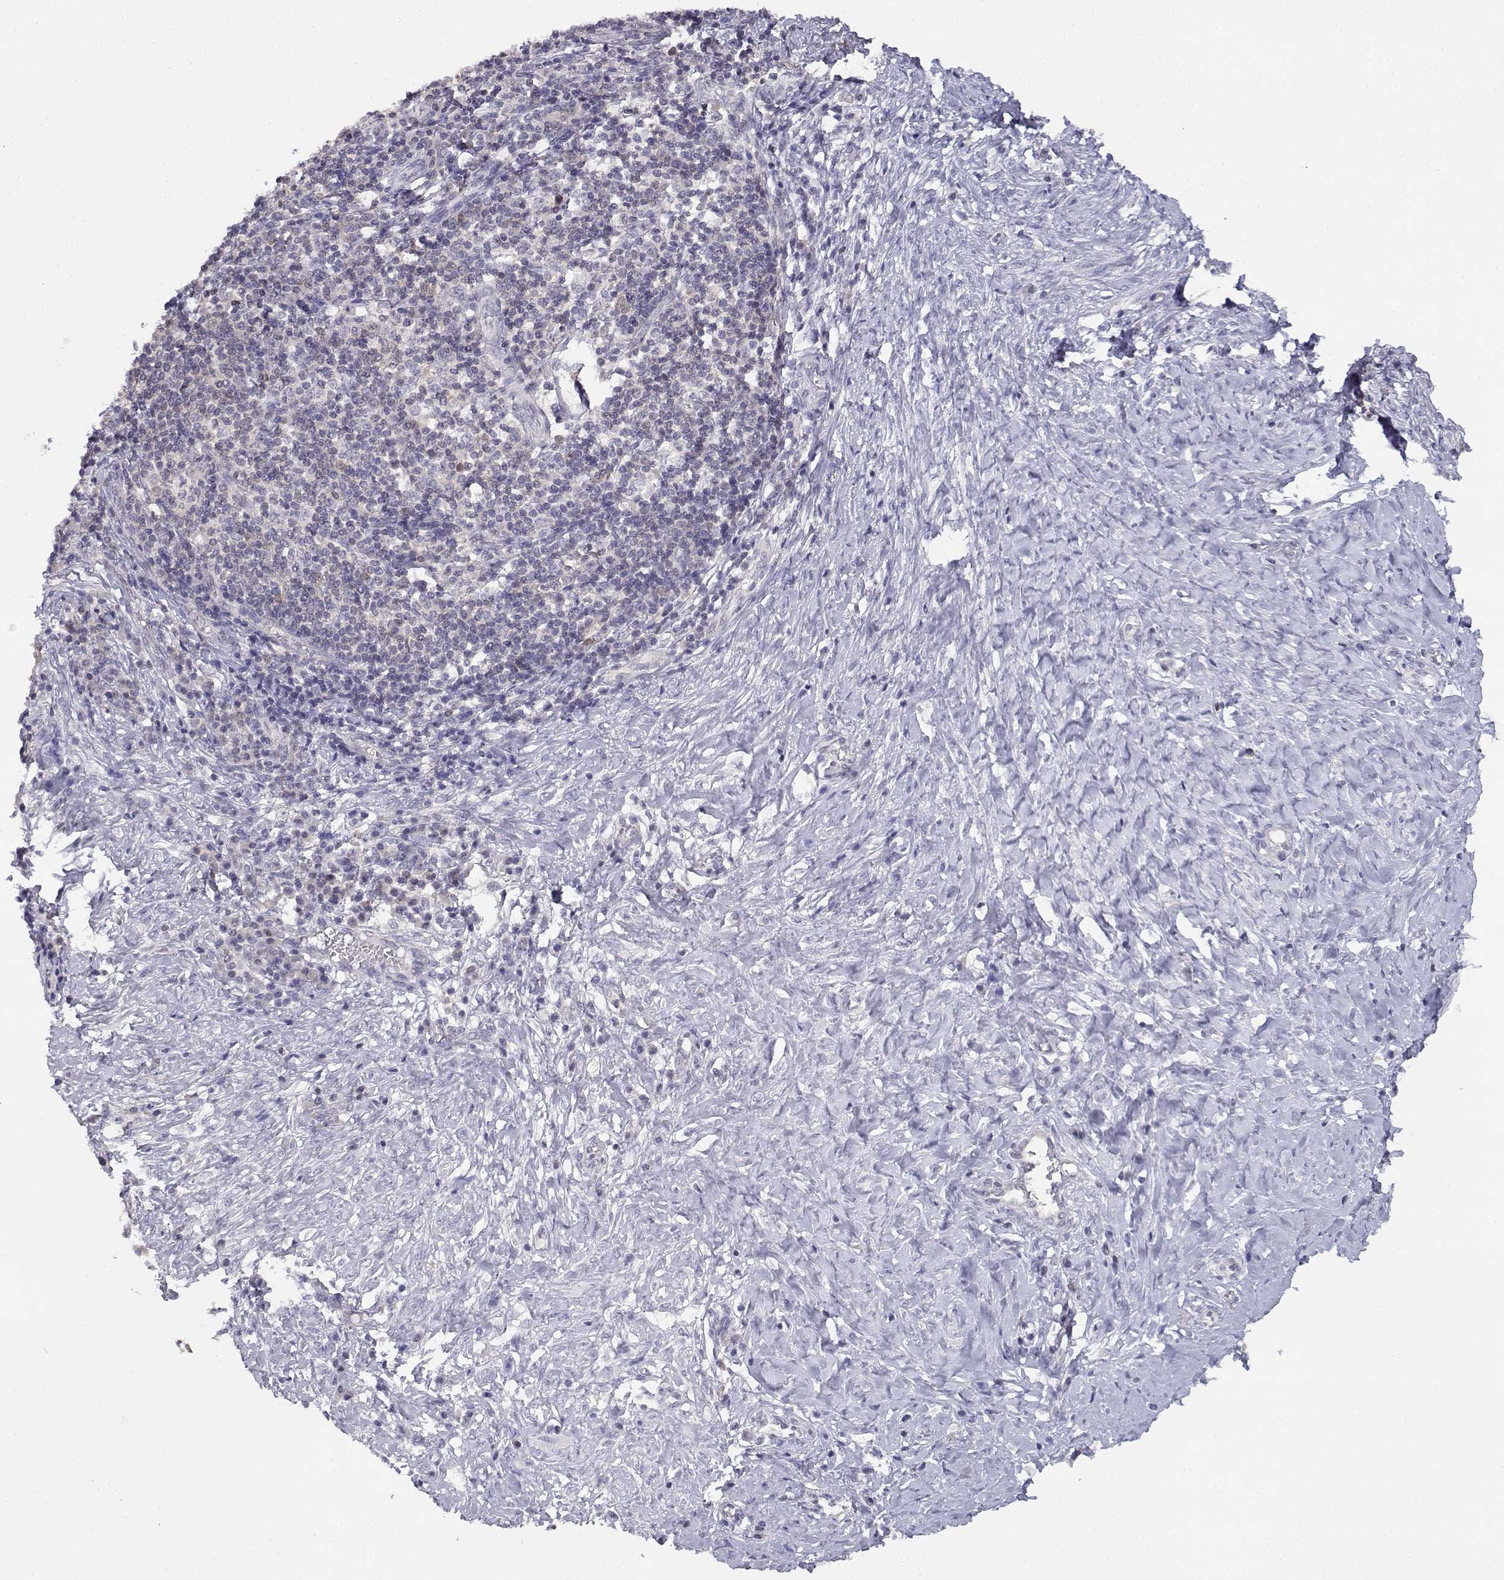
{"staining": {"intensity": "negative", "quantity": "none", "location": "none"}, "tissue": "cervical cancer", "cell_type": "Tumor cells", "image_type": "cancer", "snomed": [{"axis": "morphology", "description": "Squamous cell carcinoma, NOS"}, {"axis": "topography", "description": "Cervix"}], "caption": "This is an immunohistochemistry (IHC) micrograph of squamous cell carcinoma (cervical). There is no positivity in tumor cells.", "gene": "ADA", "patient": {"sex": "female", "age": 46}}